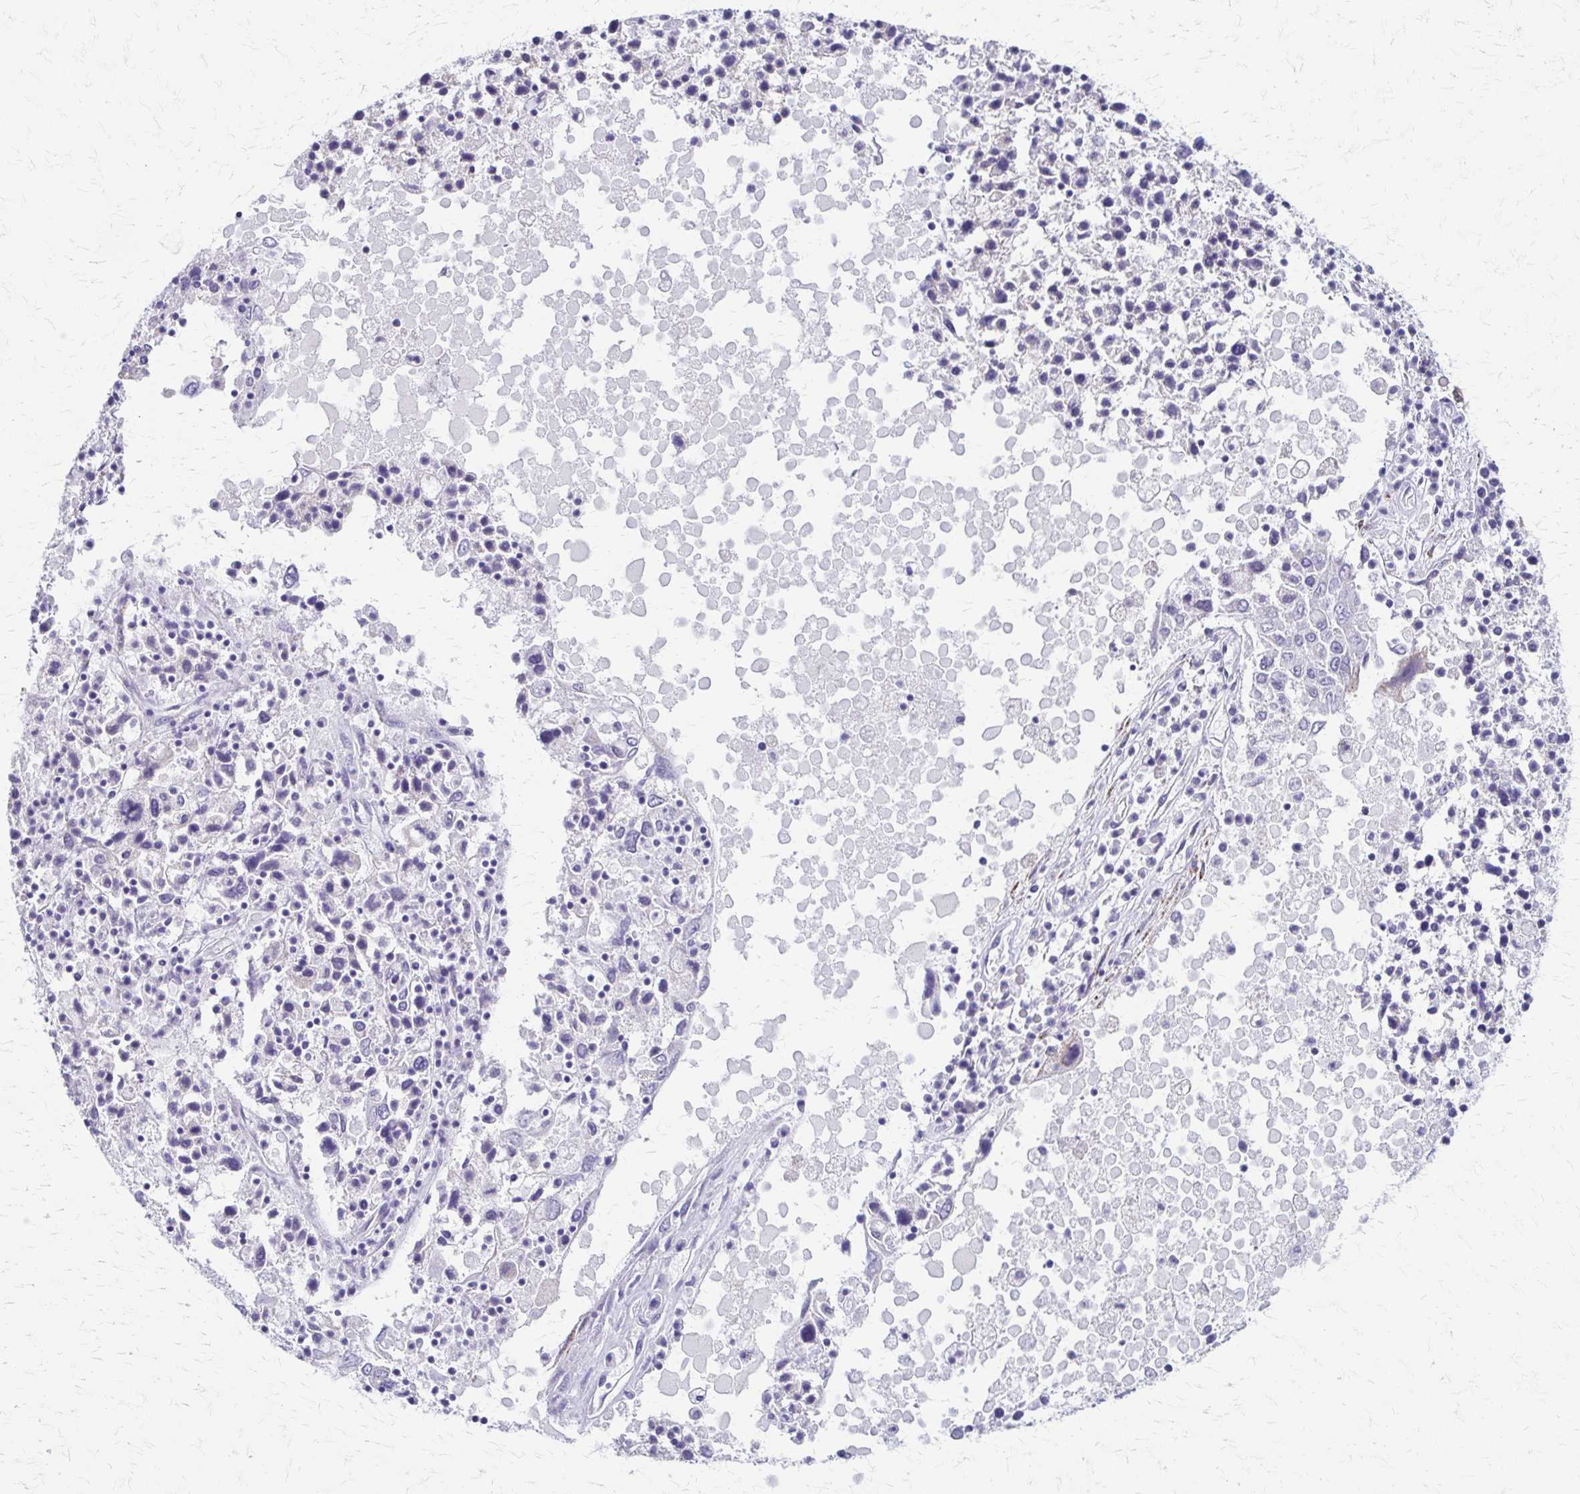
{"staining": {"intensity": "negative", "quantity": "none", "location": "none"}, "tissue": "ovarian cancer", "cell_type": "Tumor cells", "image_type": "cancer", "snomed": [{"axis": "morphology", "description": "Carcinoma, endometroid"}, {"axis": "topography", "description": "Ovary"}], "caption": "High magnification brightfield microscopy of ovarian endometroid carcinoma stained with DAB (brown) and counterstained with hematoxylin (blue): tumor cells show no significant staining. The staining is performed using DAB brown chromogen with nuclei counter-stained in using hematoxylin.", "gene": "ZSCAN5B", "patient": {"sex": "female", "age": 62}}